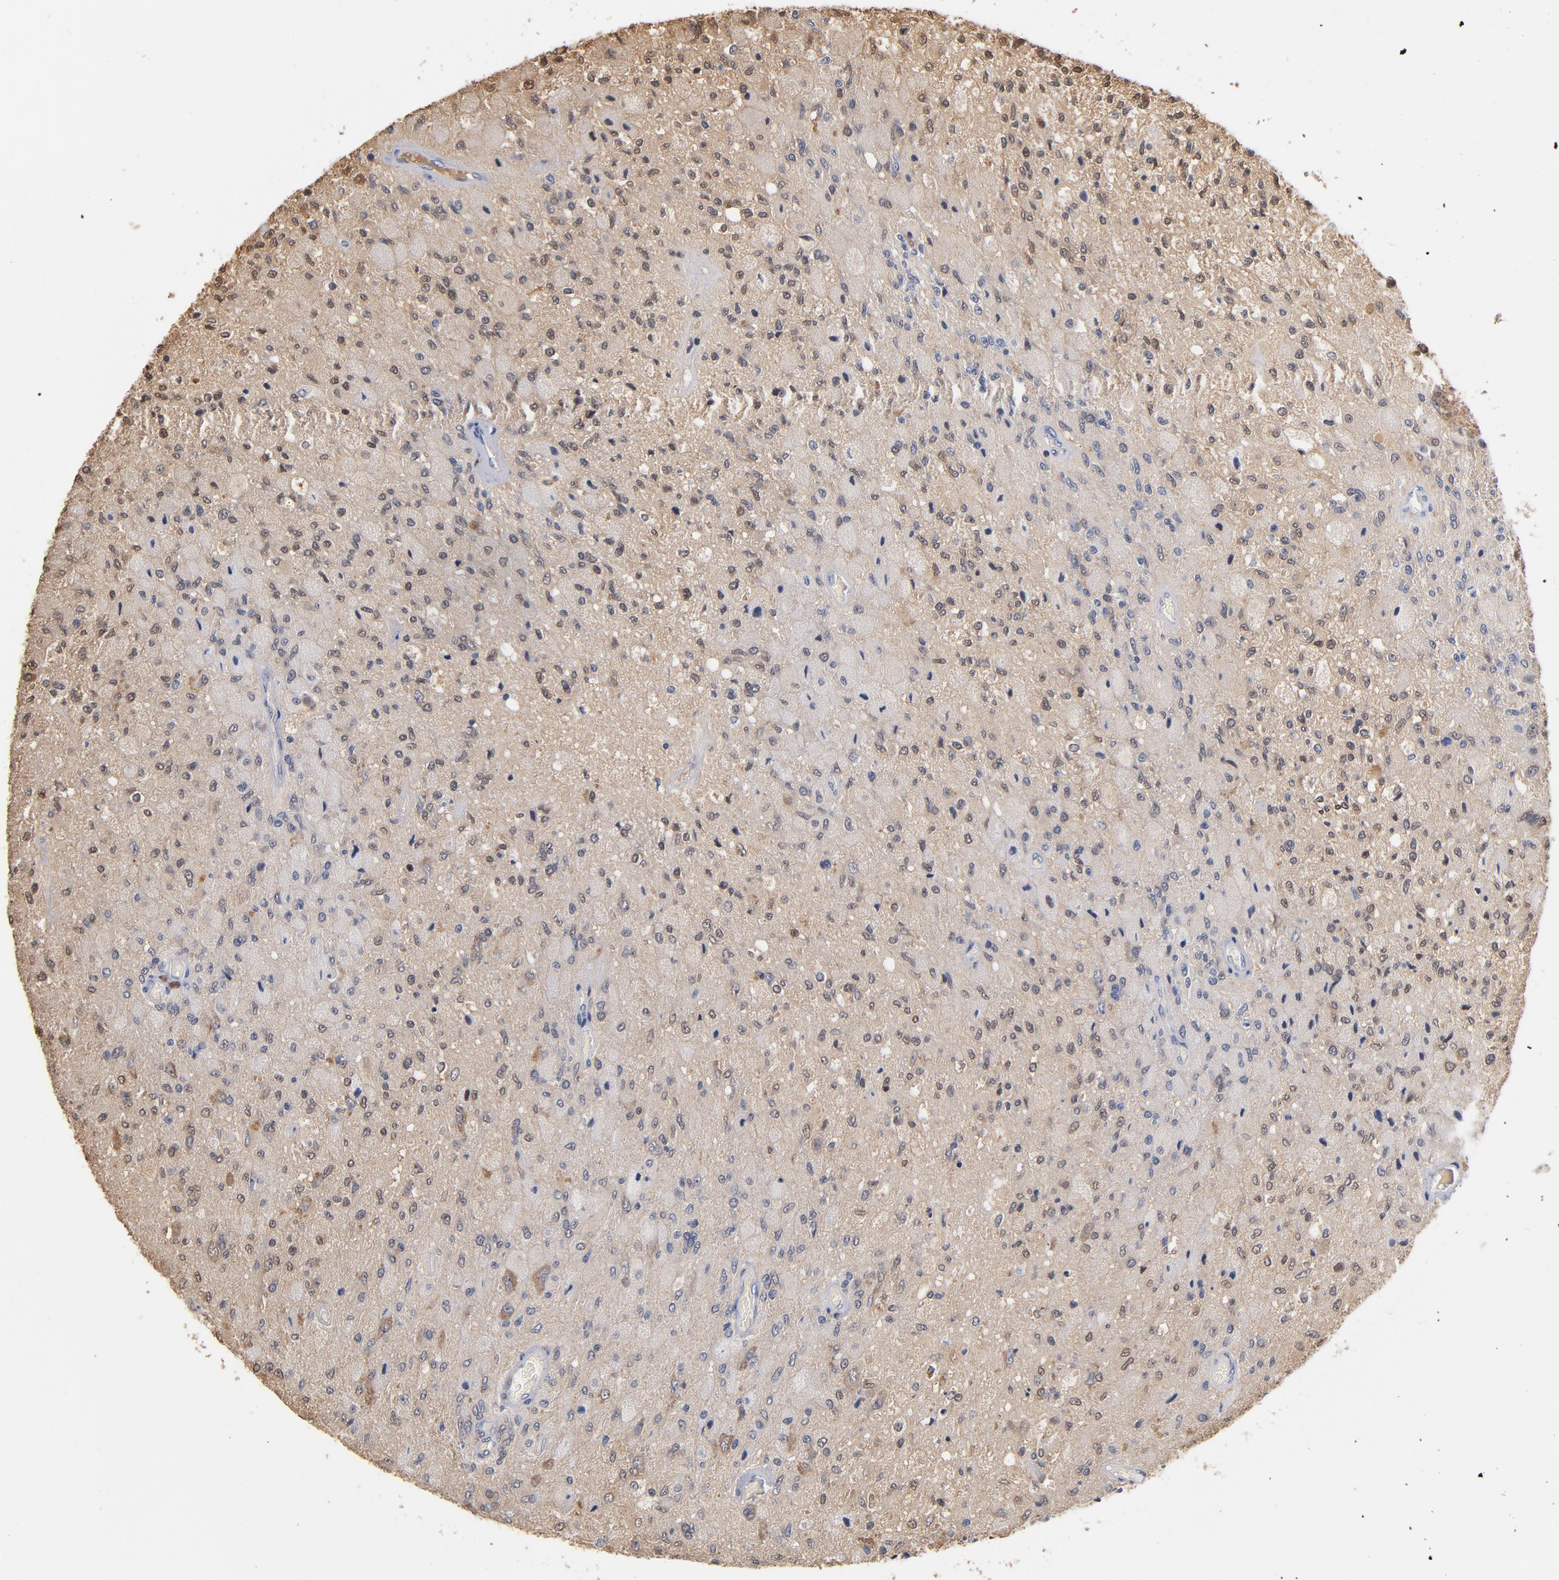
{"staining": {"intensity": "weak", "quantity": "<25%", "location": "cytoplasmic/membranous"}, "tissue": "glioma", "cell_type": "Tumor cells", "image_type": "cancer", "snomed": [{"axis": "morphology", "description": "Normal tissue, NOS"}, {"axis": "morphology", "description": "Glioma, malignant, High grade"}, {"axis": "topography", "description": "Cerebral cortex"}], "caption": "Tumor cells are negative for protein expression in human glioma. (DAB immunohistochemistry, high magnification).", "gene": "MIF", "patient": {"sex": "male", "age": 77}}